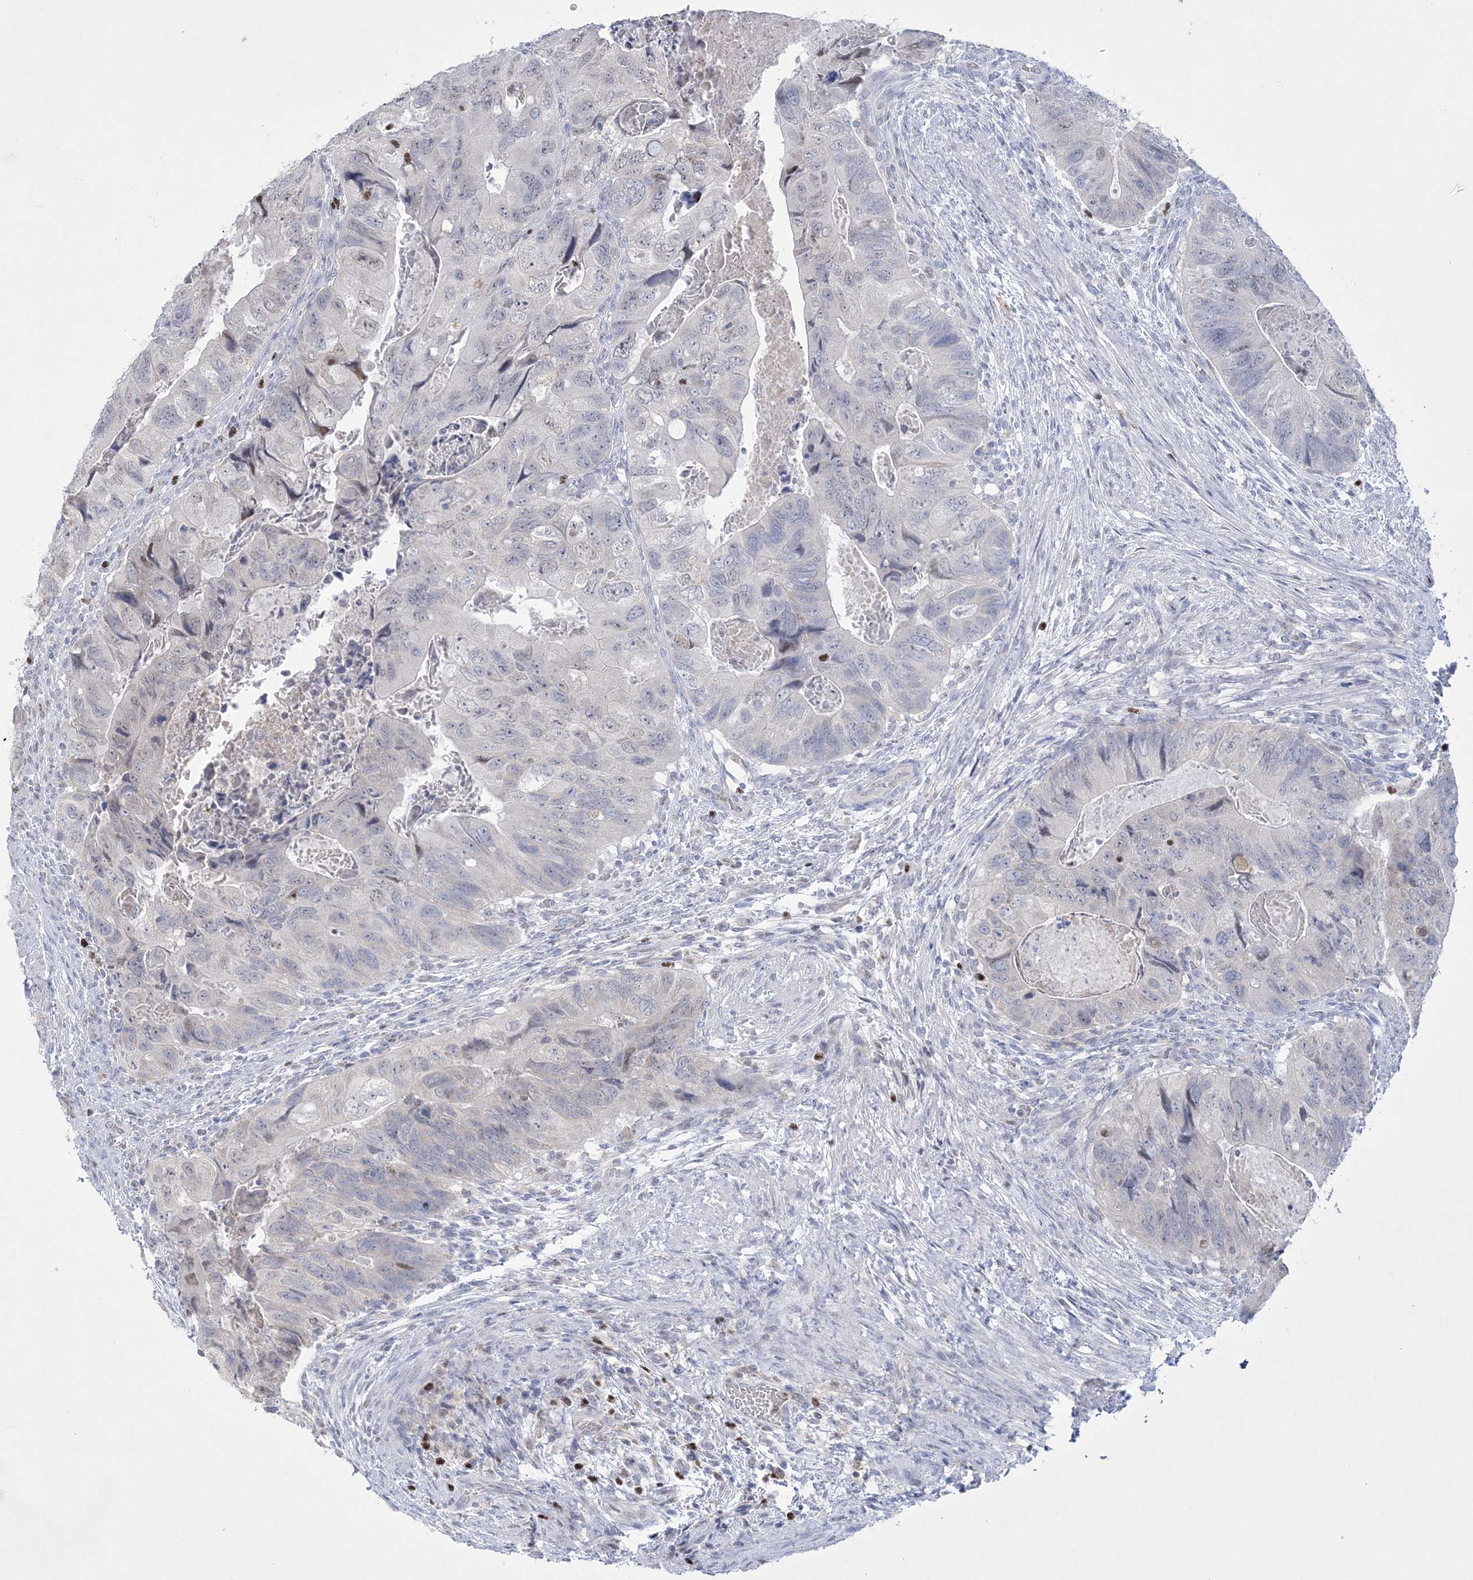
{"staining": {"intensity": "weak", "quantity": "<25%", "location": "cytoplasmic/membranous"}, "tissue": "colorectal cancer", "cell_type": "Tumor cells", "image_type": "cancer", "snomed": [{"axis": "morphology", "description": "Adenocarcinoma, NOS"}, {"axis": "topography", "description": "Rectum"}], "caption": "A photomicrograph of human adenocarcinoma (colorectal) is negative for staining in tumor cells.", "gene": "WDR27", "patient": {"sex": "male", "age": 63}}